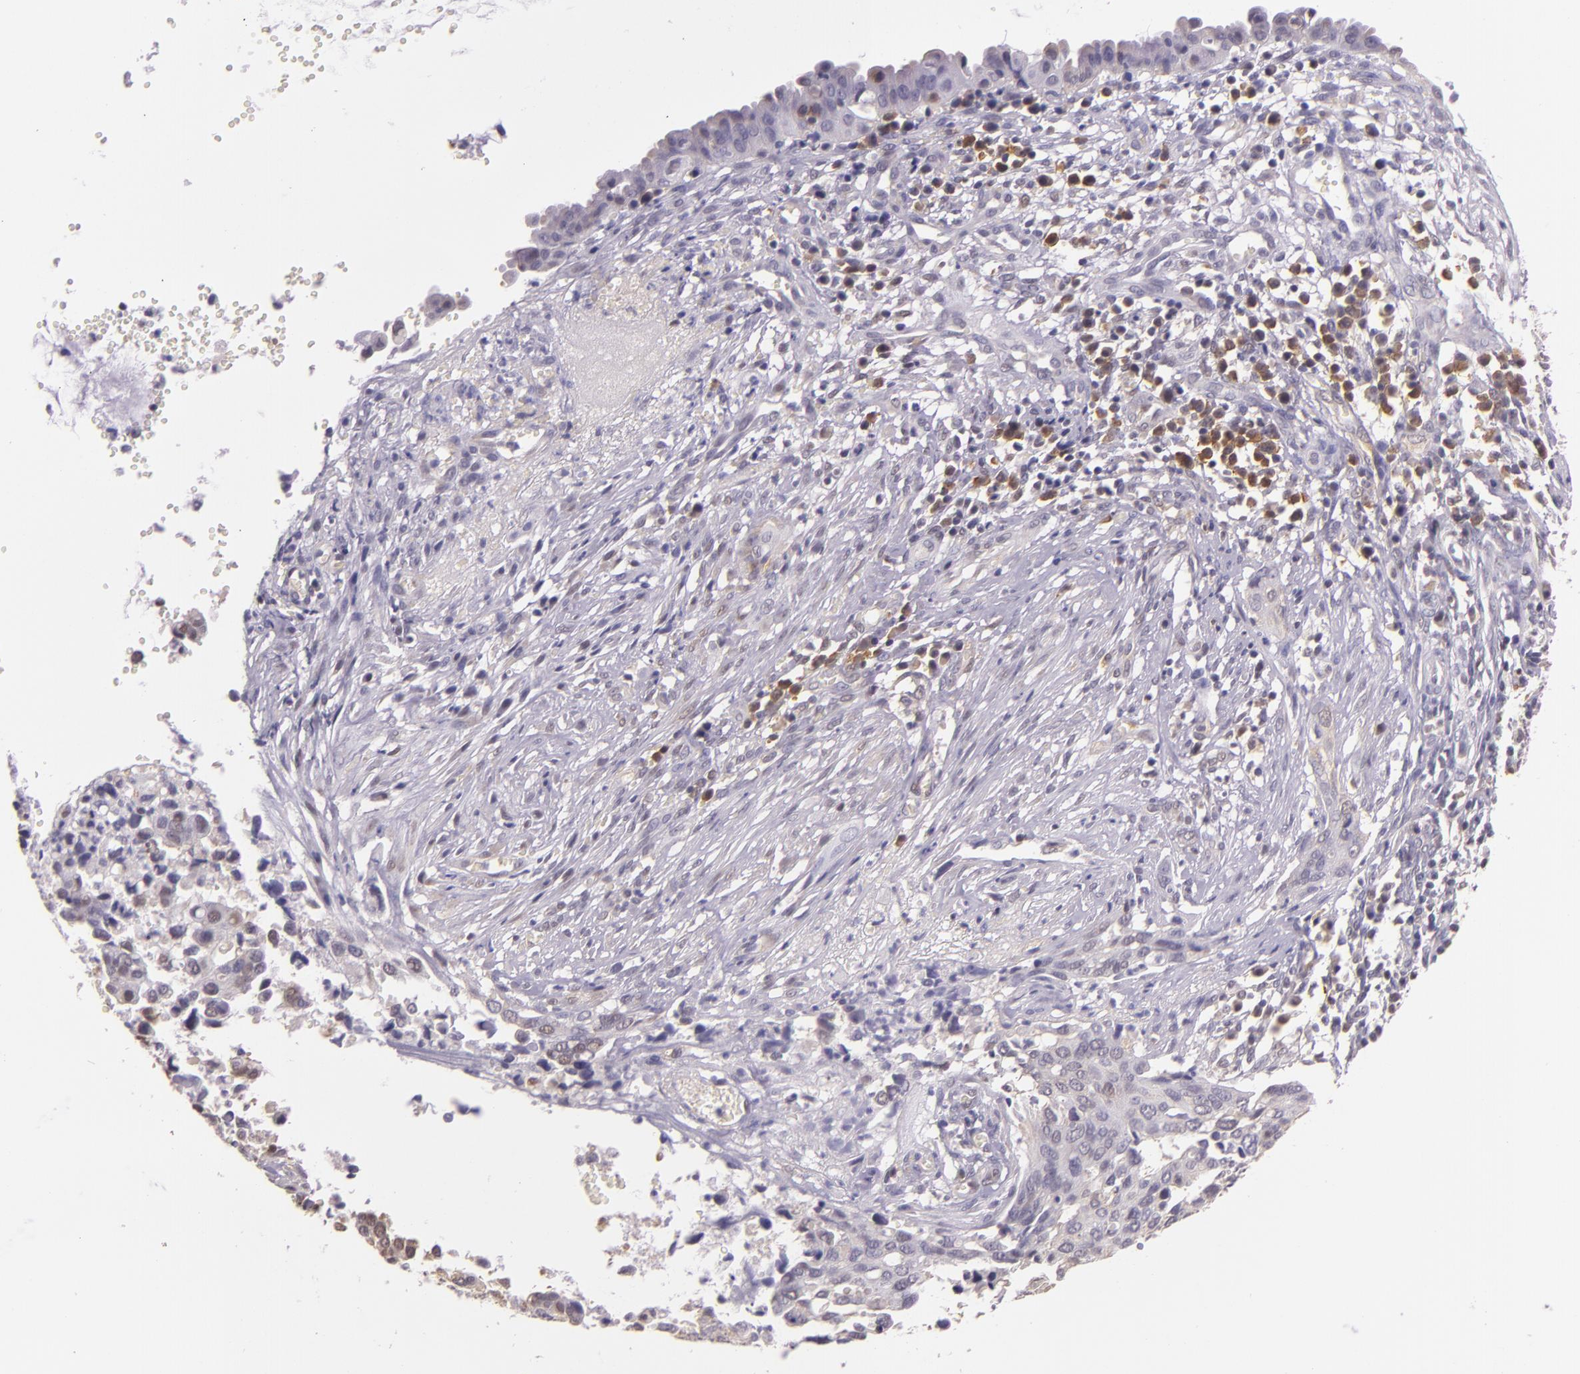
{"staining": {"intensity": "weak", "quantity": "<25%", "location": "cytoplasmic/membranous,nuclear"}, "tissue": "cervical cancer", "cell_type": "Tumor cells", "image_type": "cancer", "snomed": [{"axis": "morphology", "description": "Normal tissue, NOS"}, {"axis": "morphology", "description": "Squamous cell carcinoma, NOS"}, {"axis": "topography", "description": "Cervix"}], "caption": "Micrograph shows no significant protein staining in tumor cells of squamous cell carcinoma (cervical).", "gene": "HSPA8", "patient": {"sex": "female", "age": 45}}